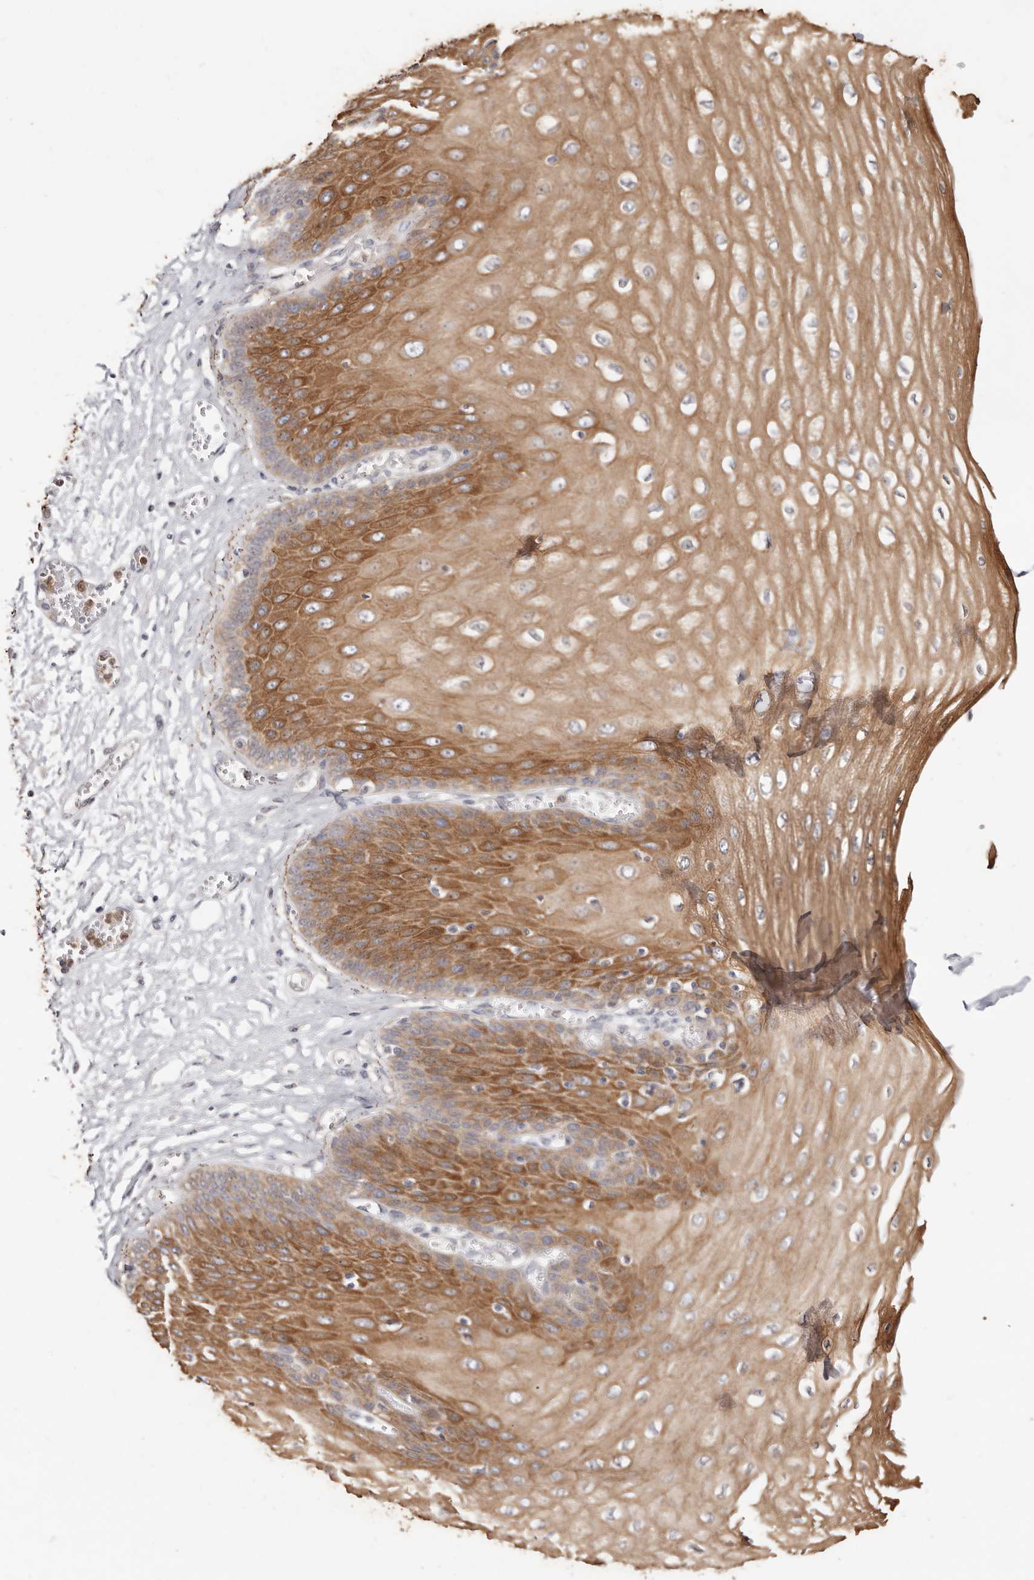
{"staining": {"intensity": "moderate", "quantity": ">75%", "location": "cytoplasmic/membranous"}, "tissue": "esophagus", "cell_type": "Squamous epithelial cells", "image_type": "normal", "snomed": [{"axis": "morphology", "description": "Normal tissue, NOS"}, {"axis": "topography", "description": "Esophagus"}], "caption": "The histopathology image shows a brown stain indicating the presence of a protein in the cytoplasmic/membranous of squamous epithelial cells in esophagus. Using DAB (3,3'-diaminobenzidine) (brown) and hematoxylin (blue) stains, captured at high magnification using brightfield microscopy.", "gene": "BCL2L15", "patient": {"sex": "male", "age": 60}}